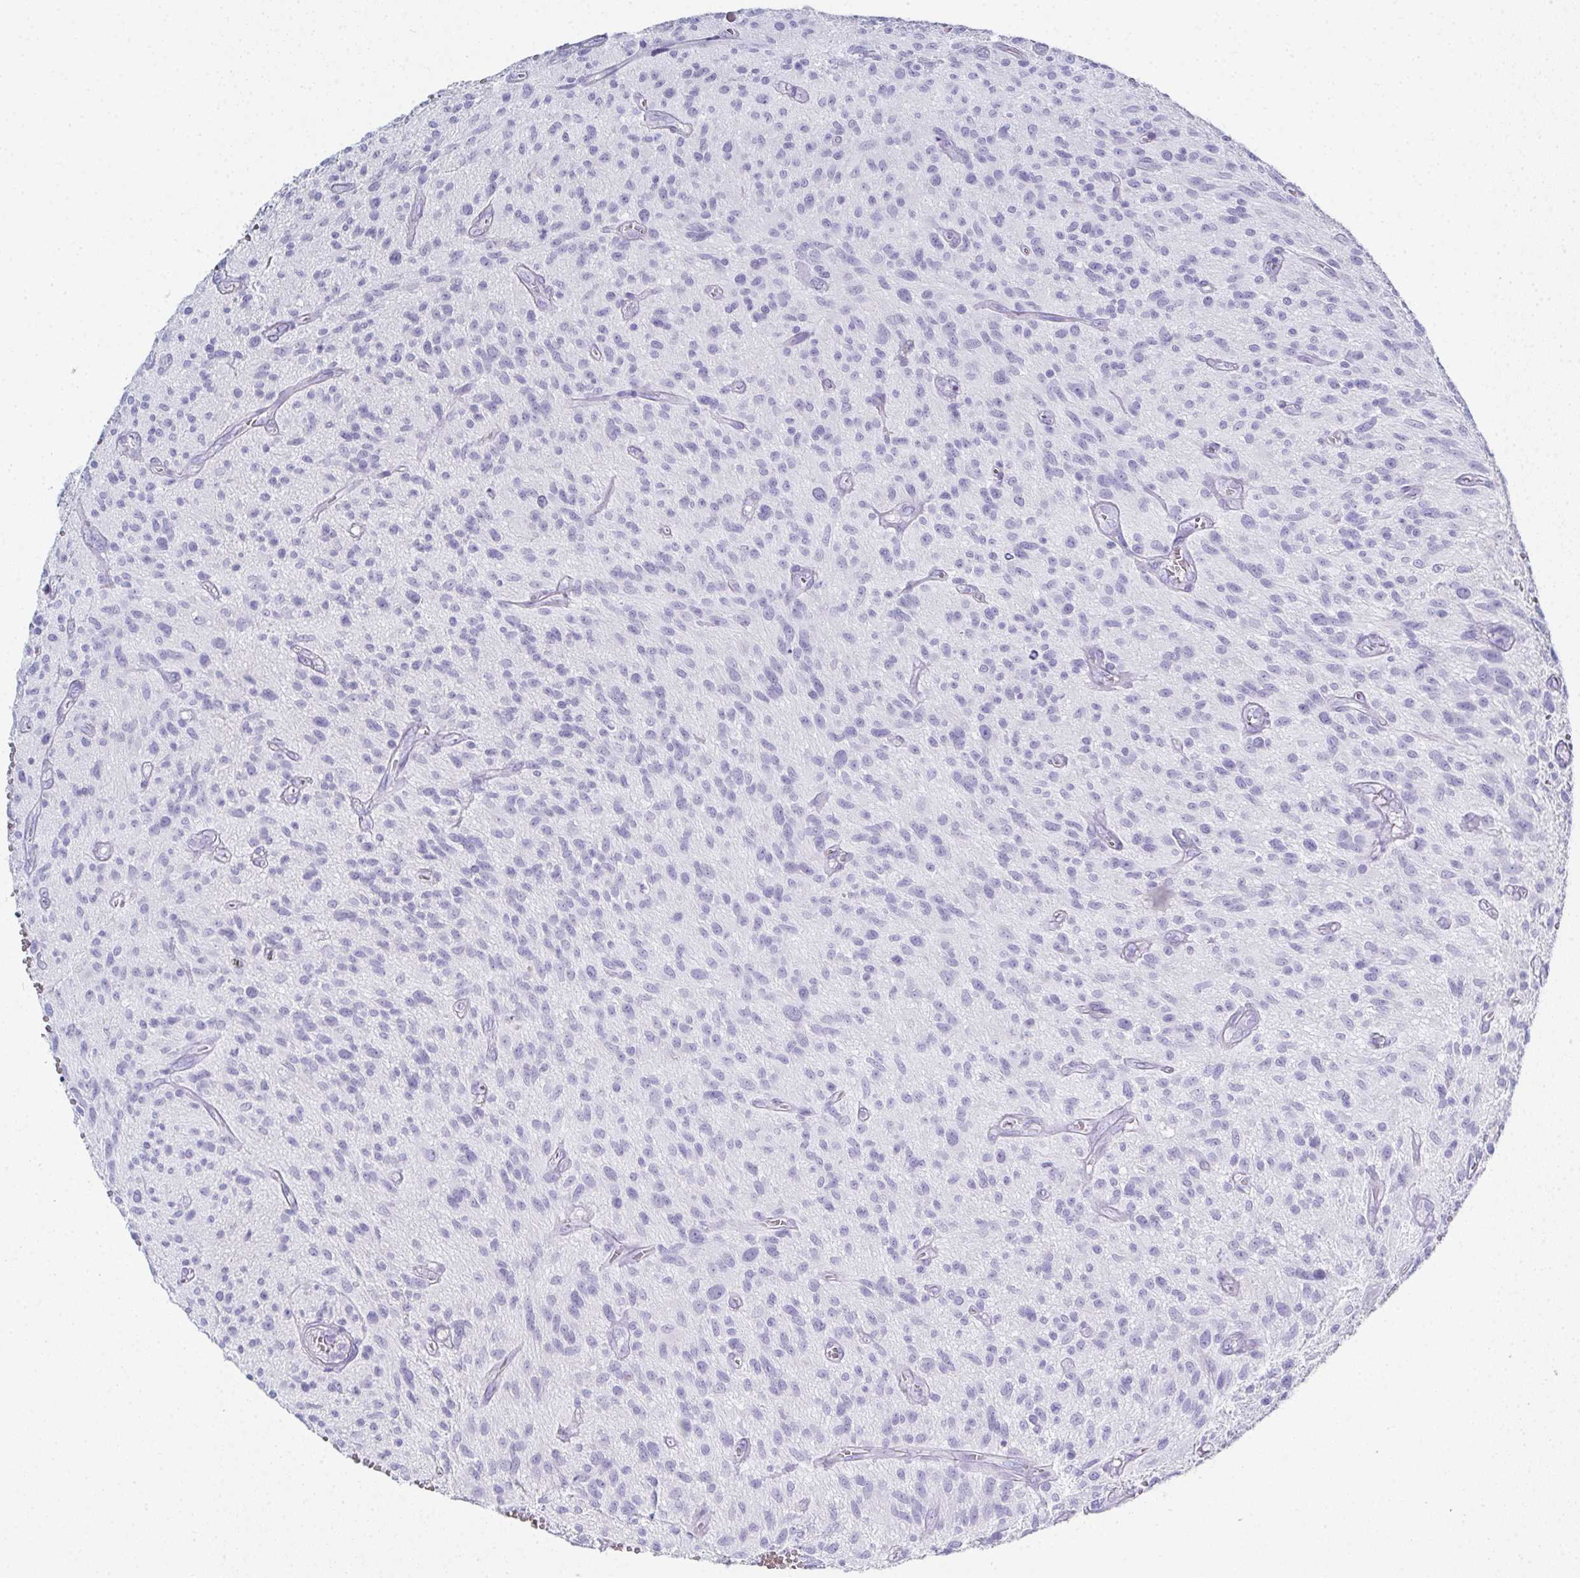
{"staining": {"intensity": "negative", "quantity": "none", "location": "none"}, "tissue": "glioma", "cell_type": "Tumor cells", "image_type": "cancer", "snomed": [{"axis": "morphology", "description": "Glioma, malignant, High grade"}, {"axis": "topography", "description": "Brain"}], "caption": "Immunohistochemistry (IHC) photomicrograph of glioma stained for a protein (brown), which shows no positivity in tumor cells.", "gene": "SYCP1", "patient": {"sex": "male", "age": 75}}